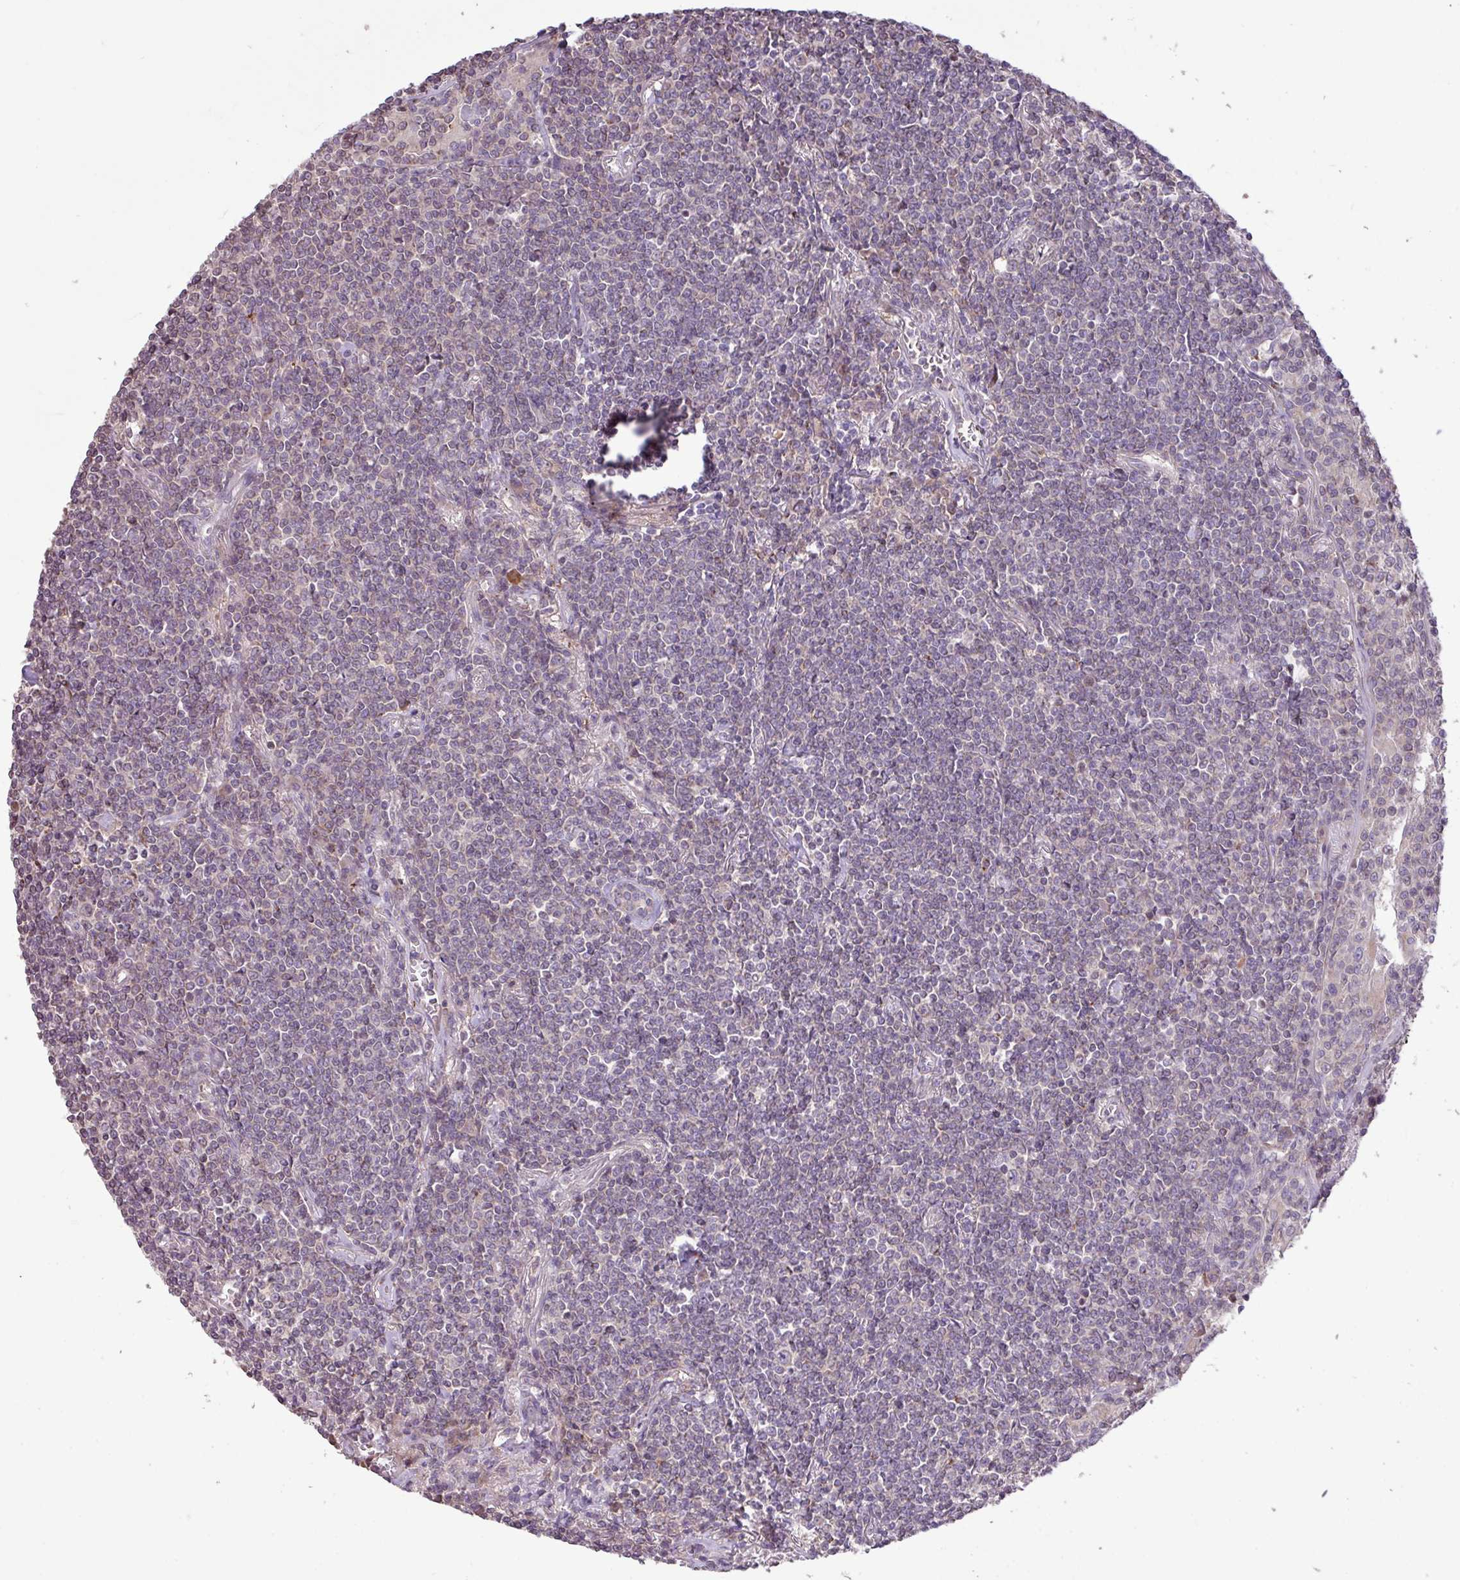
{"staining": {"intensity": "negative", "quantity": "none", "location": "none"}, "tissue": "lymphoma", "cell_type": "Tumor cells", "image_type": "cancer", "snomed": [{"axis": "morphology", "description": "Malignant lymphoma, non-Hodgkin's type, Low grade"}, {"axis": "topography", "description": "Lung"}], "caption": "High power microscopy histopathology image of an IHC histopathology image of low-grade malignant lymphoma, non-Hodgkin's type, revealing no significant positivity in tumor cells. (Immunohistochemistry, brightfield microscopy, high magnification).", "gene": "ARHGEF25", "patient": {"sex": "female", "age": 71}}